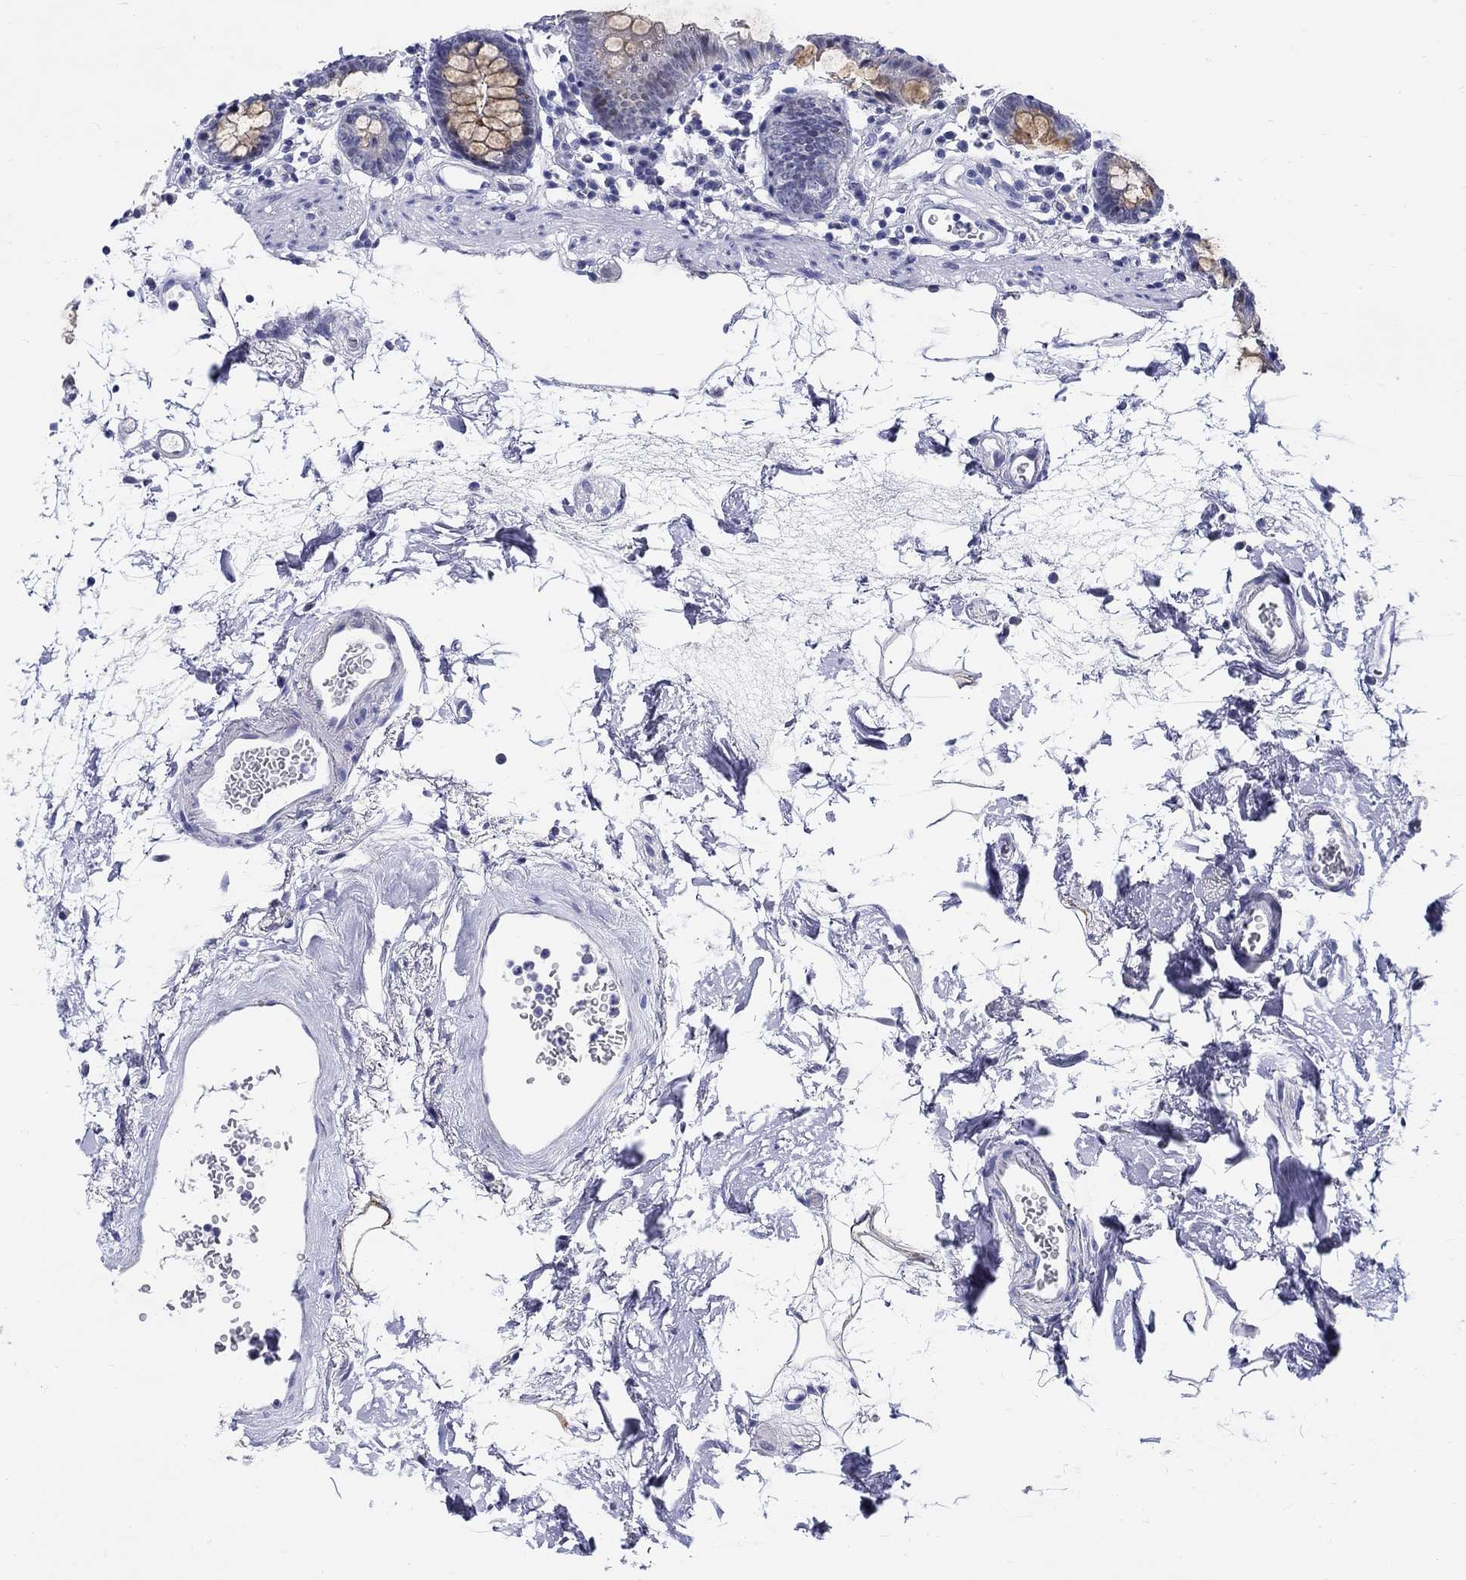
{"staining": {"intensity": "negative", "quantity": "none", "location": "none"}, "tissue": "colon", "cell_type": "Endothelial cells", "image_type": "normal", "snomed": [{"axis": "morphology", "description": "Normal tissue, NOS"}, {"axis": "topography", "description": "Colon"}], "caption": "High magnification brightfield microscopy of unremarkable colon stained with DAB (brown) and counterstained with hematoxylin (blue): endothelial cells show no significant expression. (IHC, brightfield microscopy, high magnification).", "gene": "CRYGS", "patient": {"sex": "female", "age": 84}}